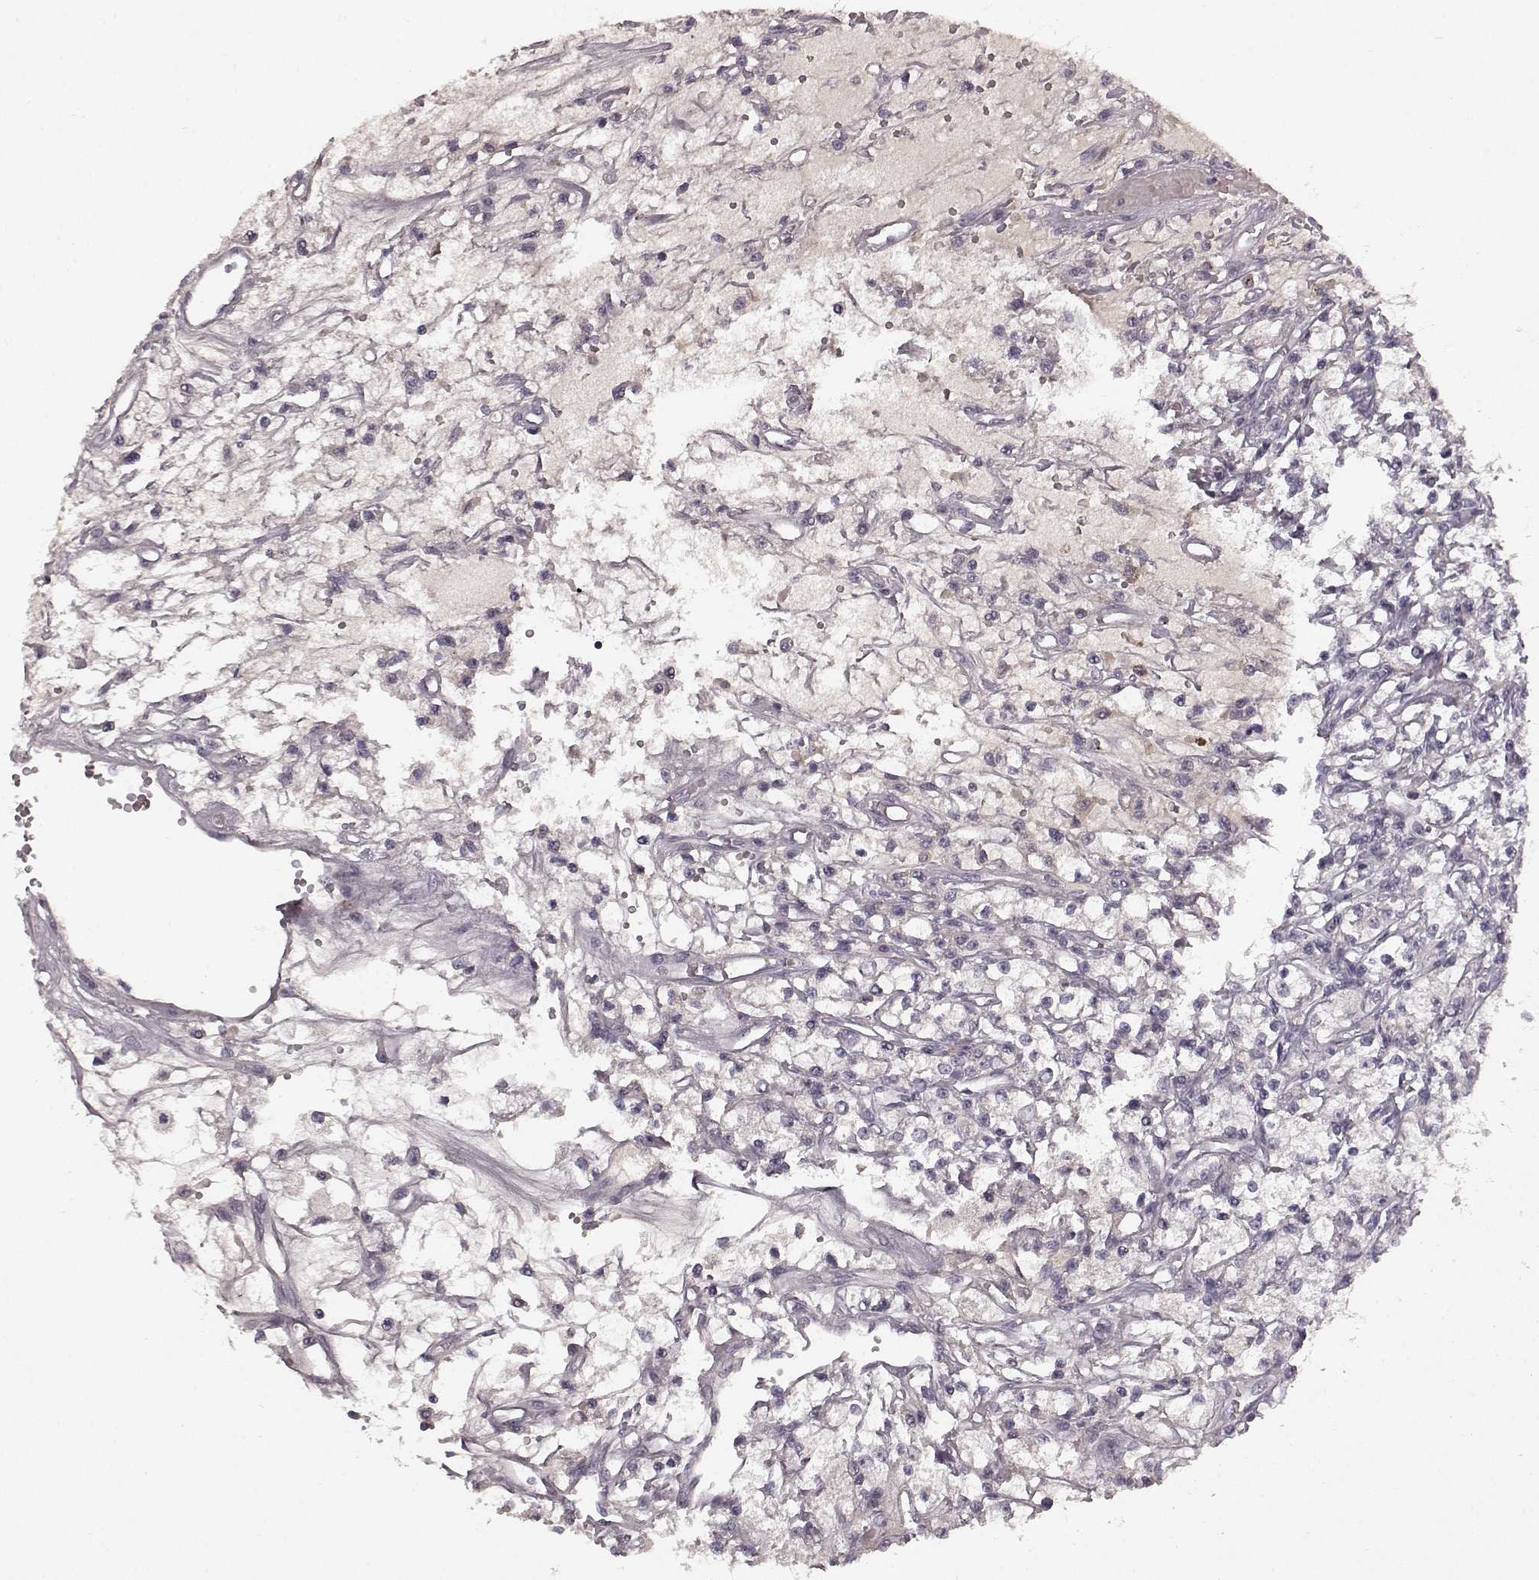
{"staining": {"intensity": "negative", "quantity": "none", "location": "none"}, "tissue": "renal cancer", "cell_type": "Tumor cells", "image_type": "cancer", "snomed": [{"axis": "morphology", "description": "Adenocarcinoma, NOS"}, {"axis": "topography", "description": "Kidney"}], "caption": "Tumor cells show no significant protein staining in renal cancer (adenocarcinoma).", "gene": "SLC22A18", "patient": {"sex": "female", "age": 59}}